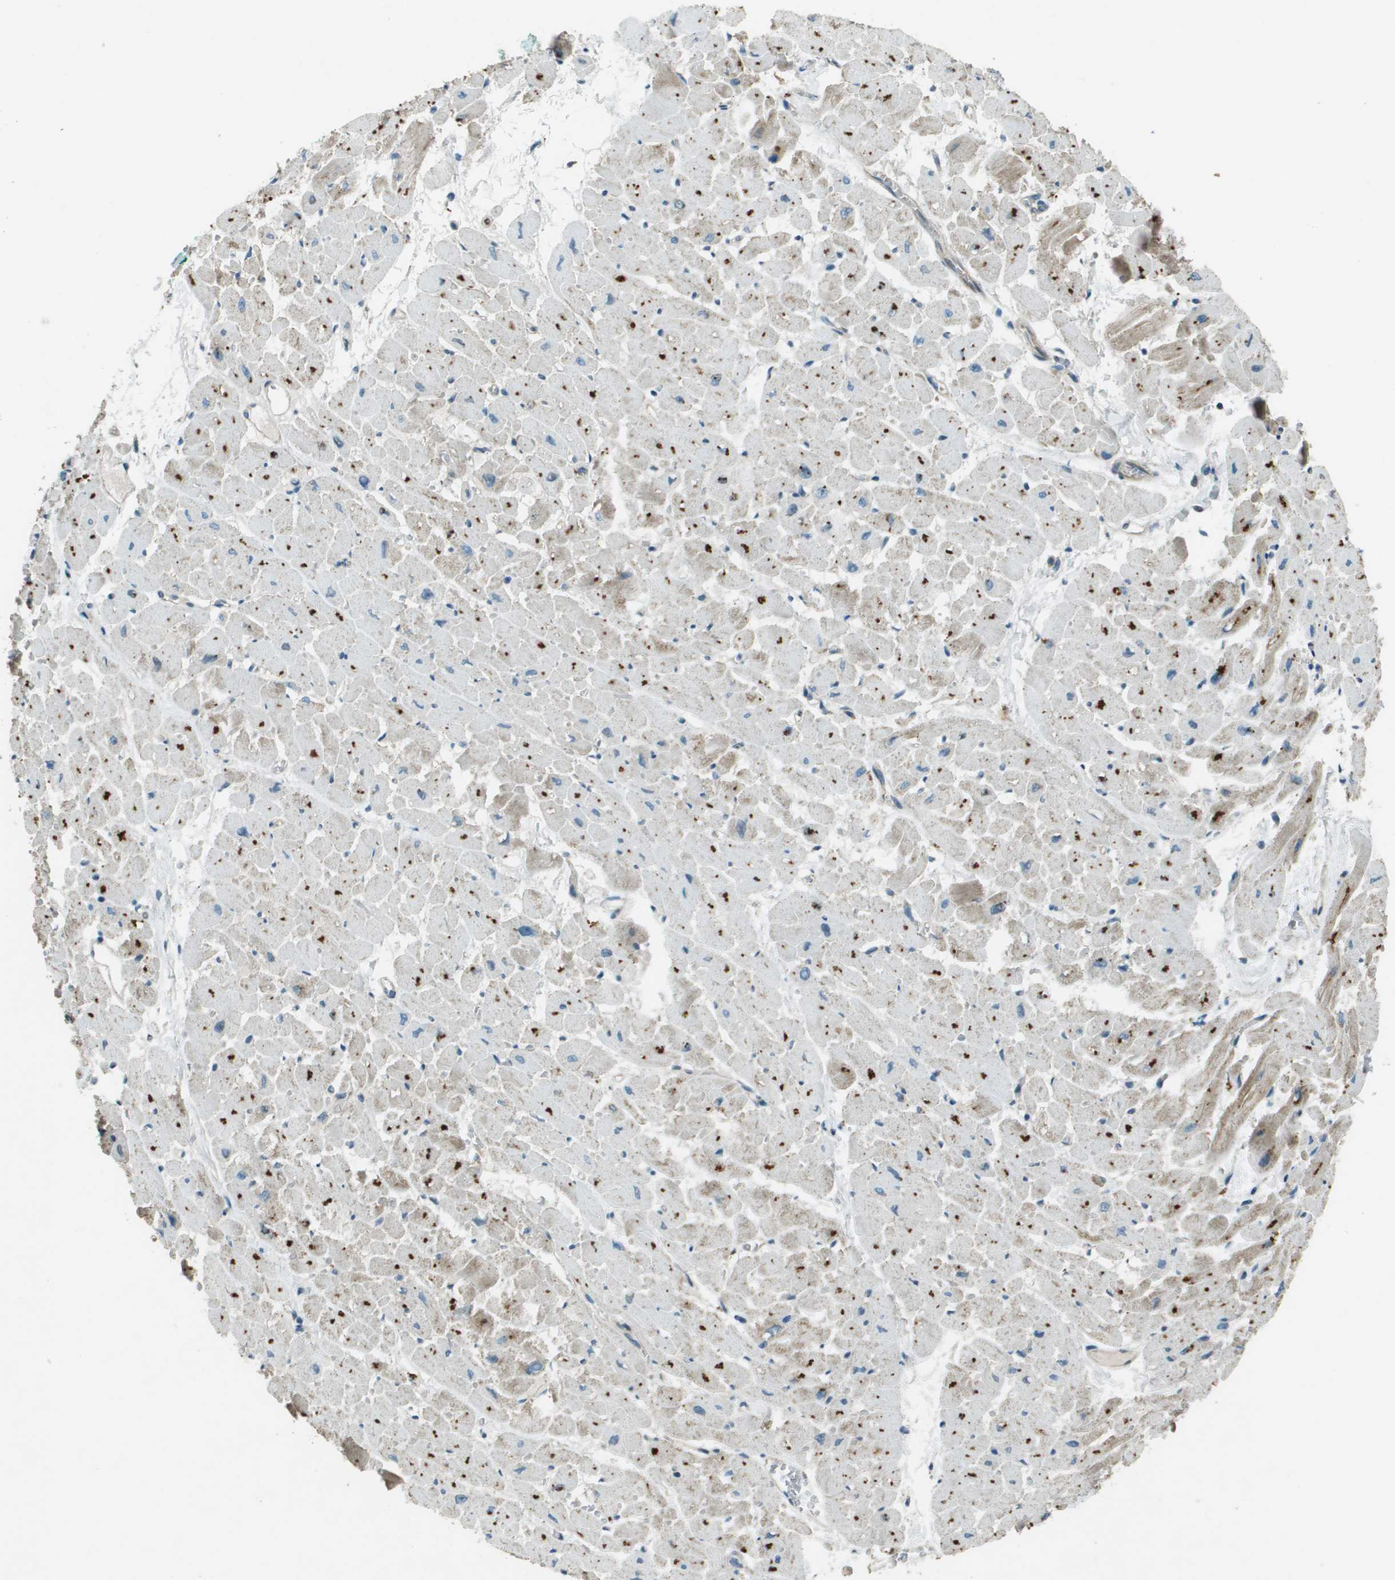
{"staining": {"intensity": "moderate", "quantity": "25%-75%", "location": "cytoplasmic/membranous"}, "tissue": "heart muscle", "cell_type": "Cardiomyocytes", "image_type": "normal", "snomed": [{"axis": "morphology", "description": "Normal tissue, NOS"}, {"axis": "topography", "description": "Heart"}], "caption": "Protein staining exhibits moderate cytoplasmic/membranous positivity in about 25%-75% of cardiomyocytes in normal heart muscle.", "gene": "MIGA1", "patient": {"sex": "male", "age": 45}}